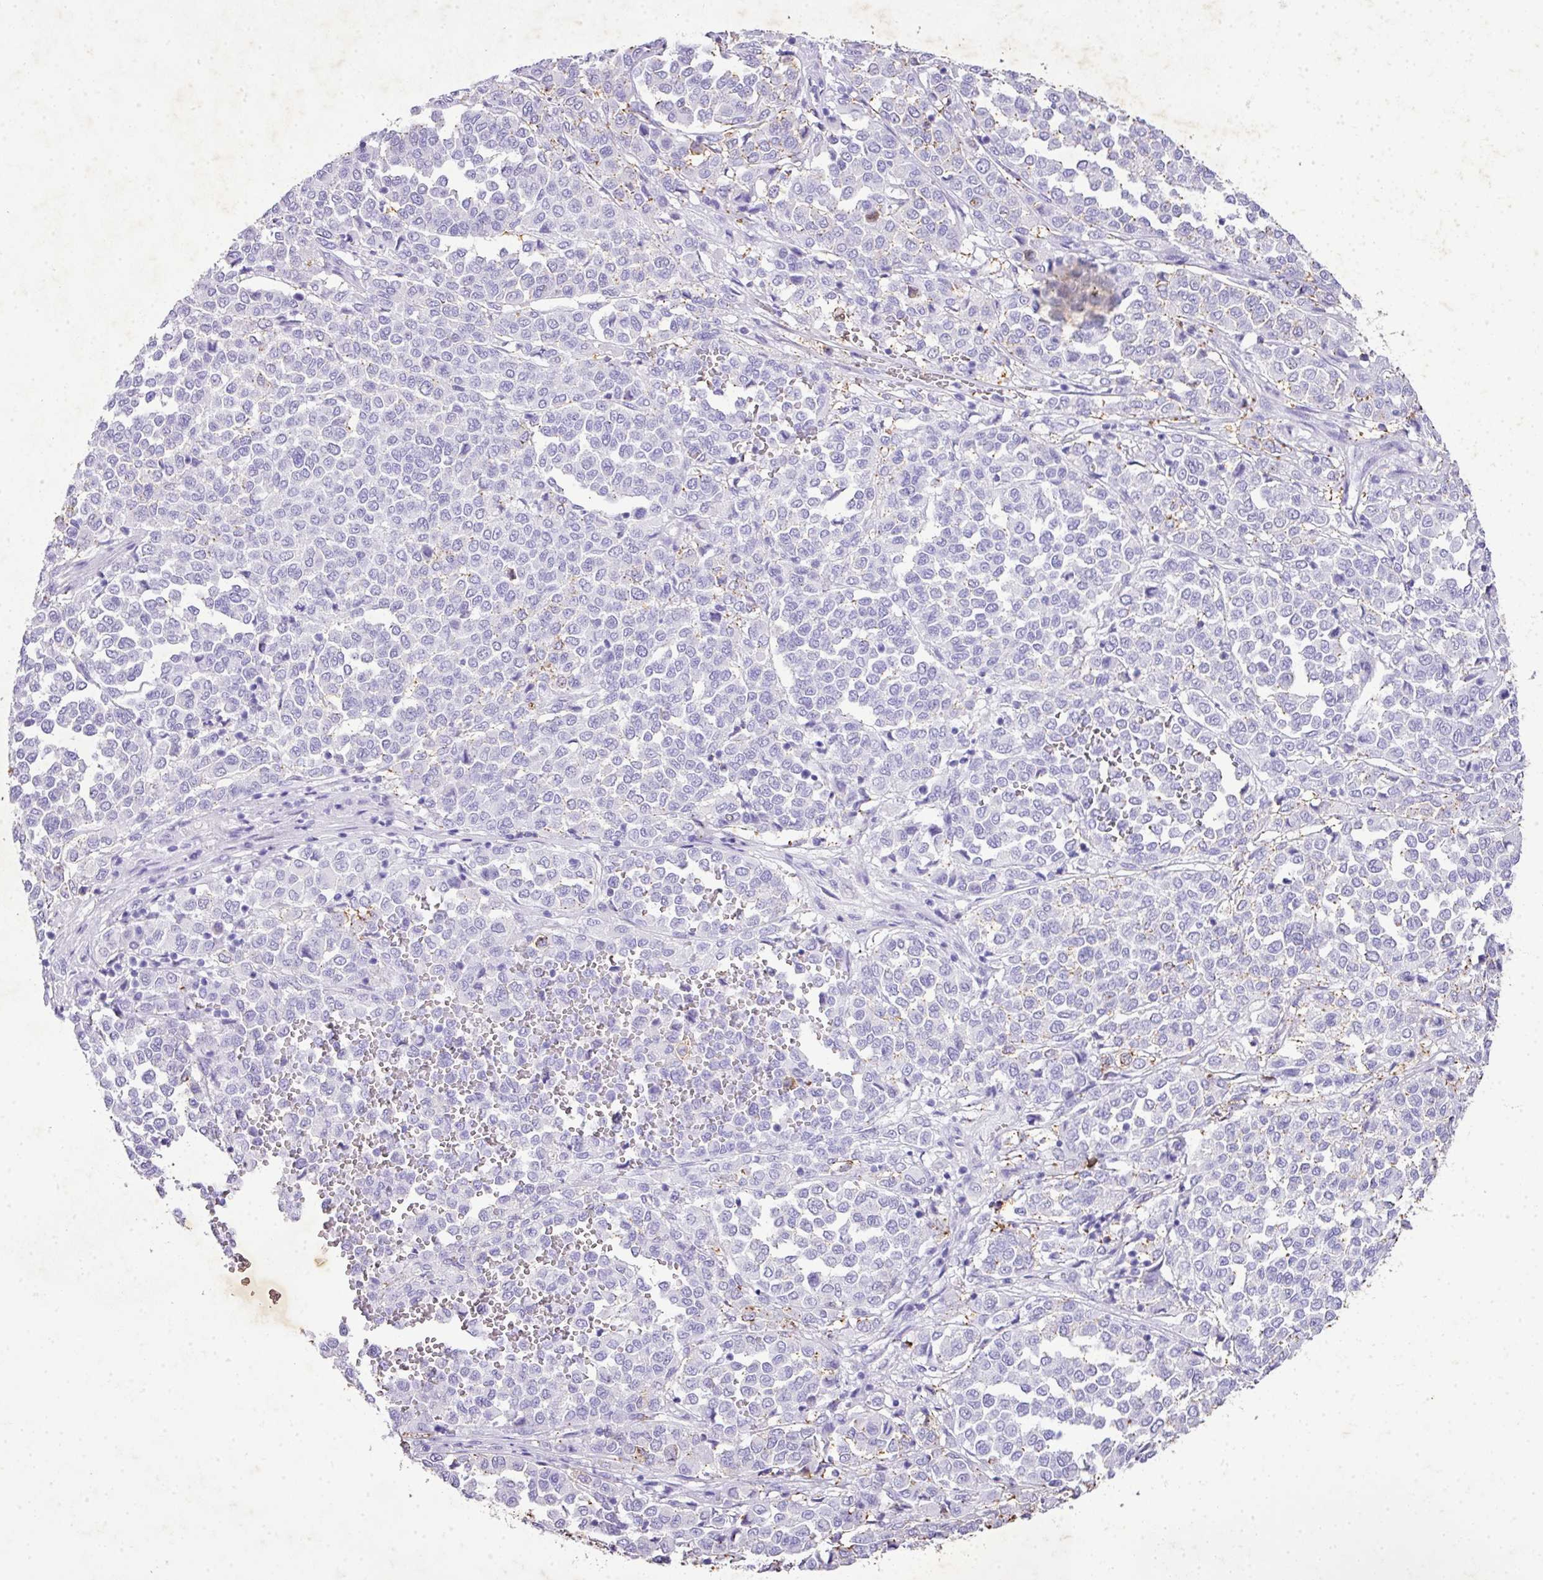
{"staining": {"intensity": "weak", "quantity": "<25%", "location": "cytoplasmic/membranous"}, "tissue": "melanoma", "cell_type": "Tumor cells", "image_type": "cancer", "snomed": [{"axis": "morphology", "description": "Malignant melanoma, Metastatic site"}, {"axis": "topography", "description": "Pancreas"}], "caption": "Immunohistochemical staining of melanoma displays no significant expression in tumor cells.", "gene": "KCNJ11", "patient": {"sex": "female", "age": 30}}